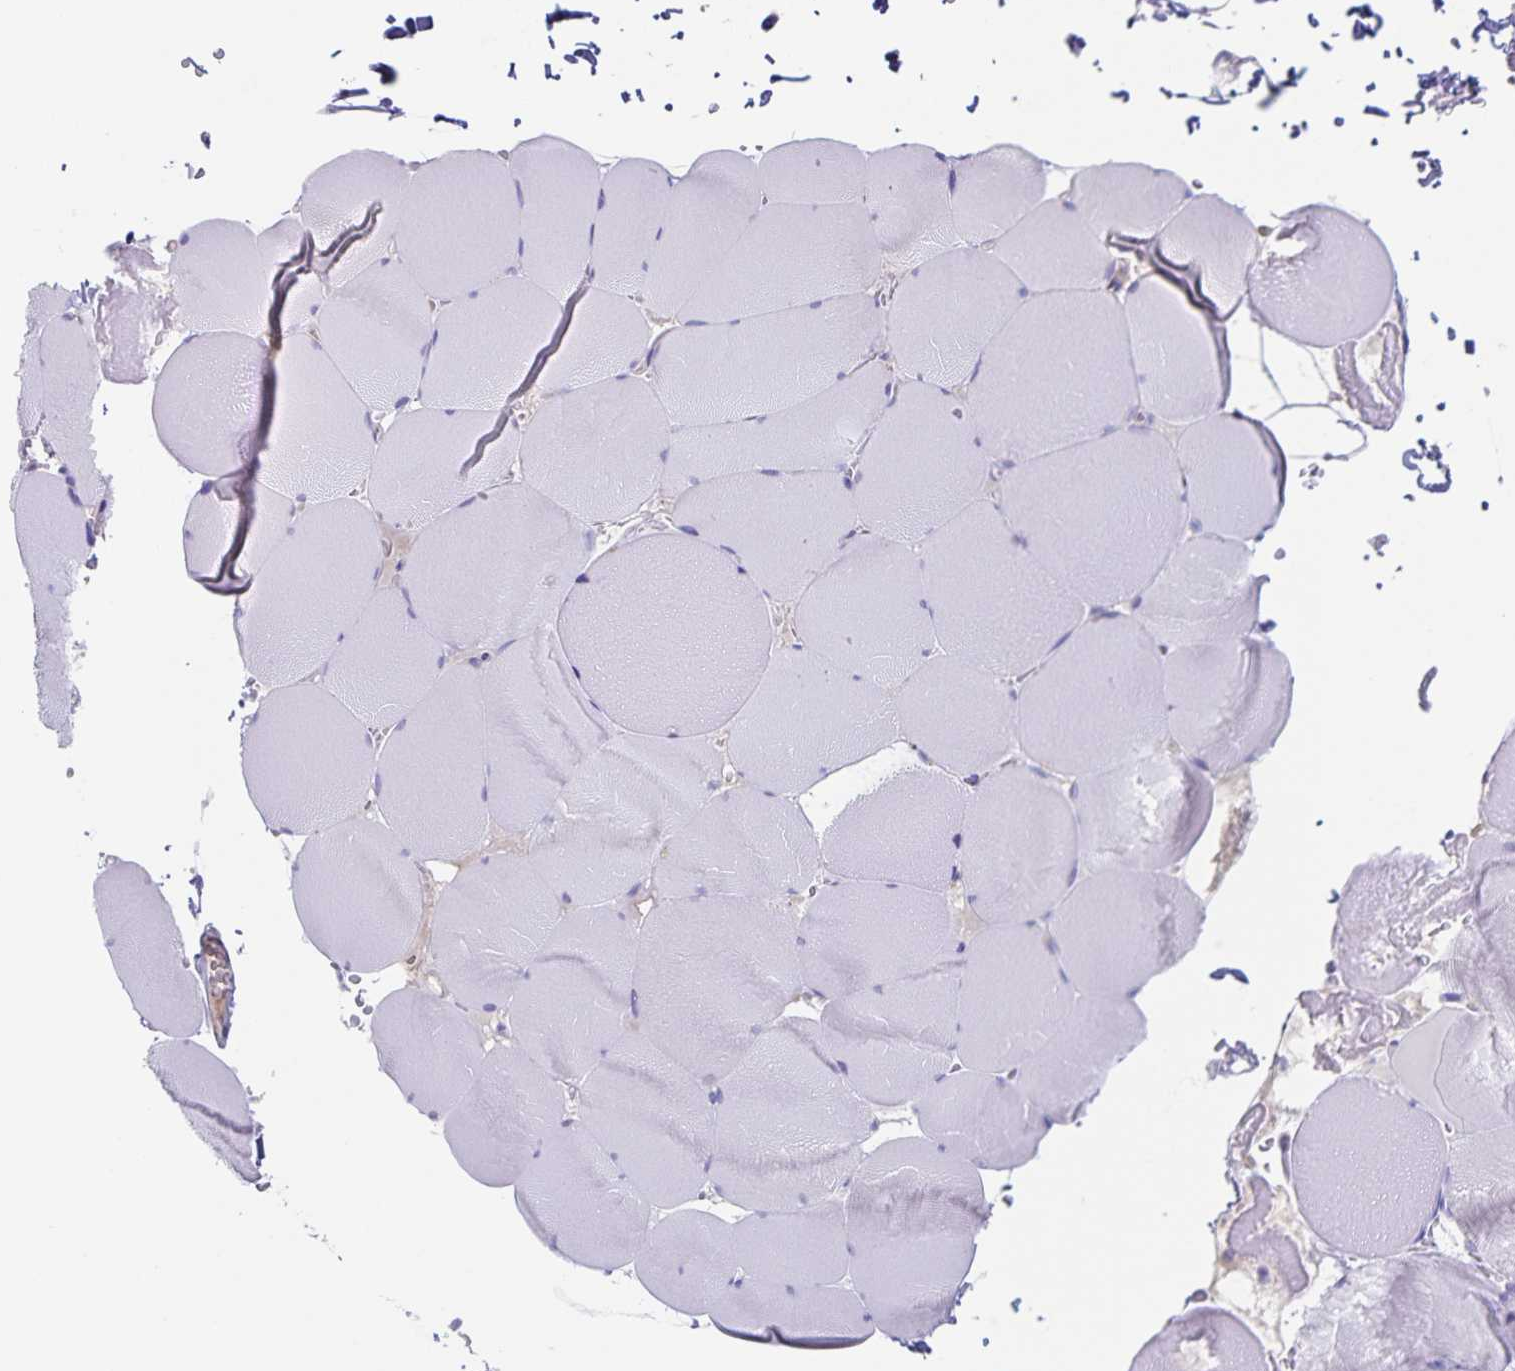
{"staining": {"intensity": "negative", "quantity": "none", "location": "none"}, "tissue": "skeletal muscle", "cell_type": "Myocytes", "image_type": "normal", "snomed": [{"axis": "morphology", "description": "Normal tissue, NOS"}, {"axis": "topography", "description": "Skeletal muscle"}, {"axis": "topography", "description": "Head-Neck"}], "caption": "Immunohistochemistry of benign human skeletal muscle exhibits no expression in myocytes. (Stains: DAB (3,3'-diaminobenzidine) immunohistochemistry with hematoxylin counter stain, Microscopy: brightfield microscopy at high magnification).", "gene": "RPL36A", "patient": {"sex": "male", "age": 66}}